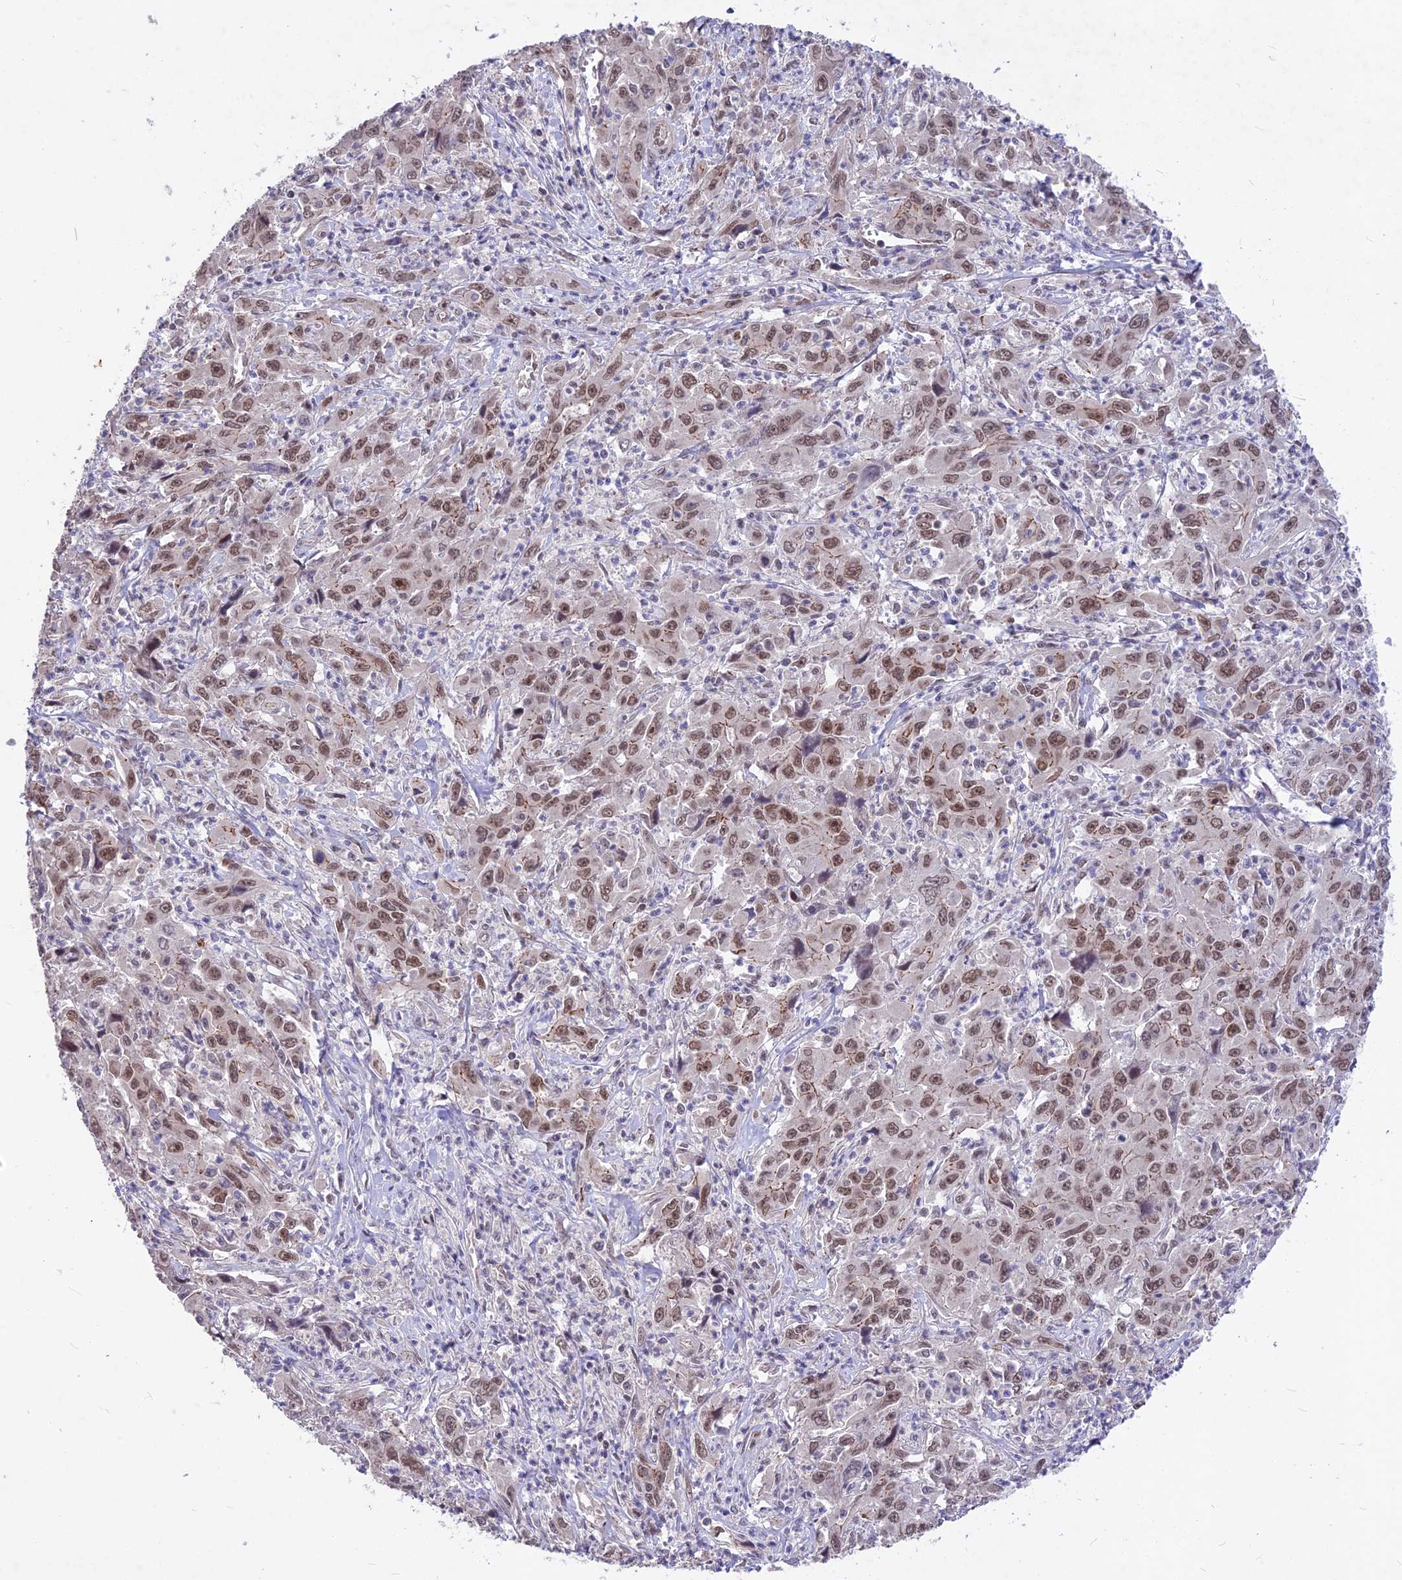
{"staining": {"intensity": "moderate", "quantity": "25%-75%", "location": "nuclear"}, "tissue": "liver cancer", "cell_type": "Tumor cells", "image_type": "cancer", "snomed": [{"axis": "morphology", "description": "Carcinoma, Hepatocellular, NOS"}, {"axis": "topography", "description": "Liver"}], "caption": "A brown stain labels moderate nuclear expression of a protein in liver cancer (hepatocellular carcinoma) tumor cells.", "gene": "DIS3", "patient": {"sex": "male", "age": 63}}